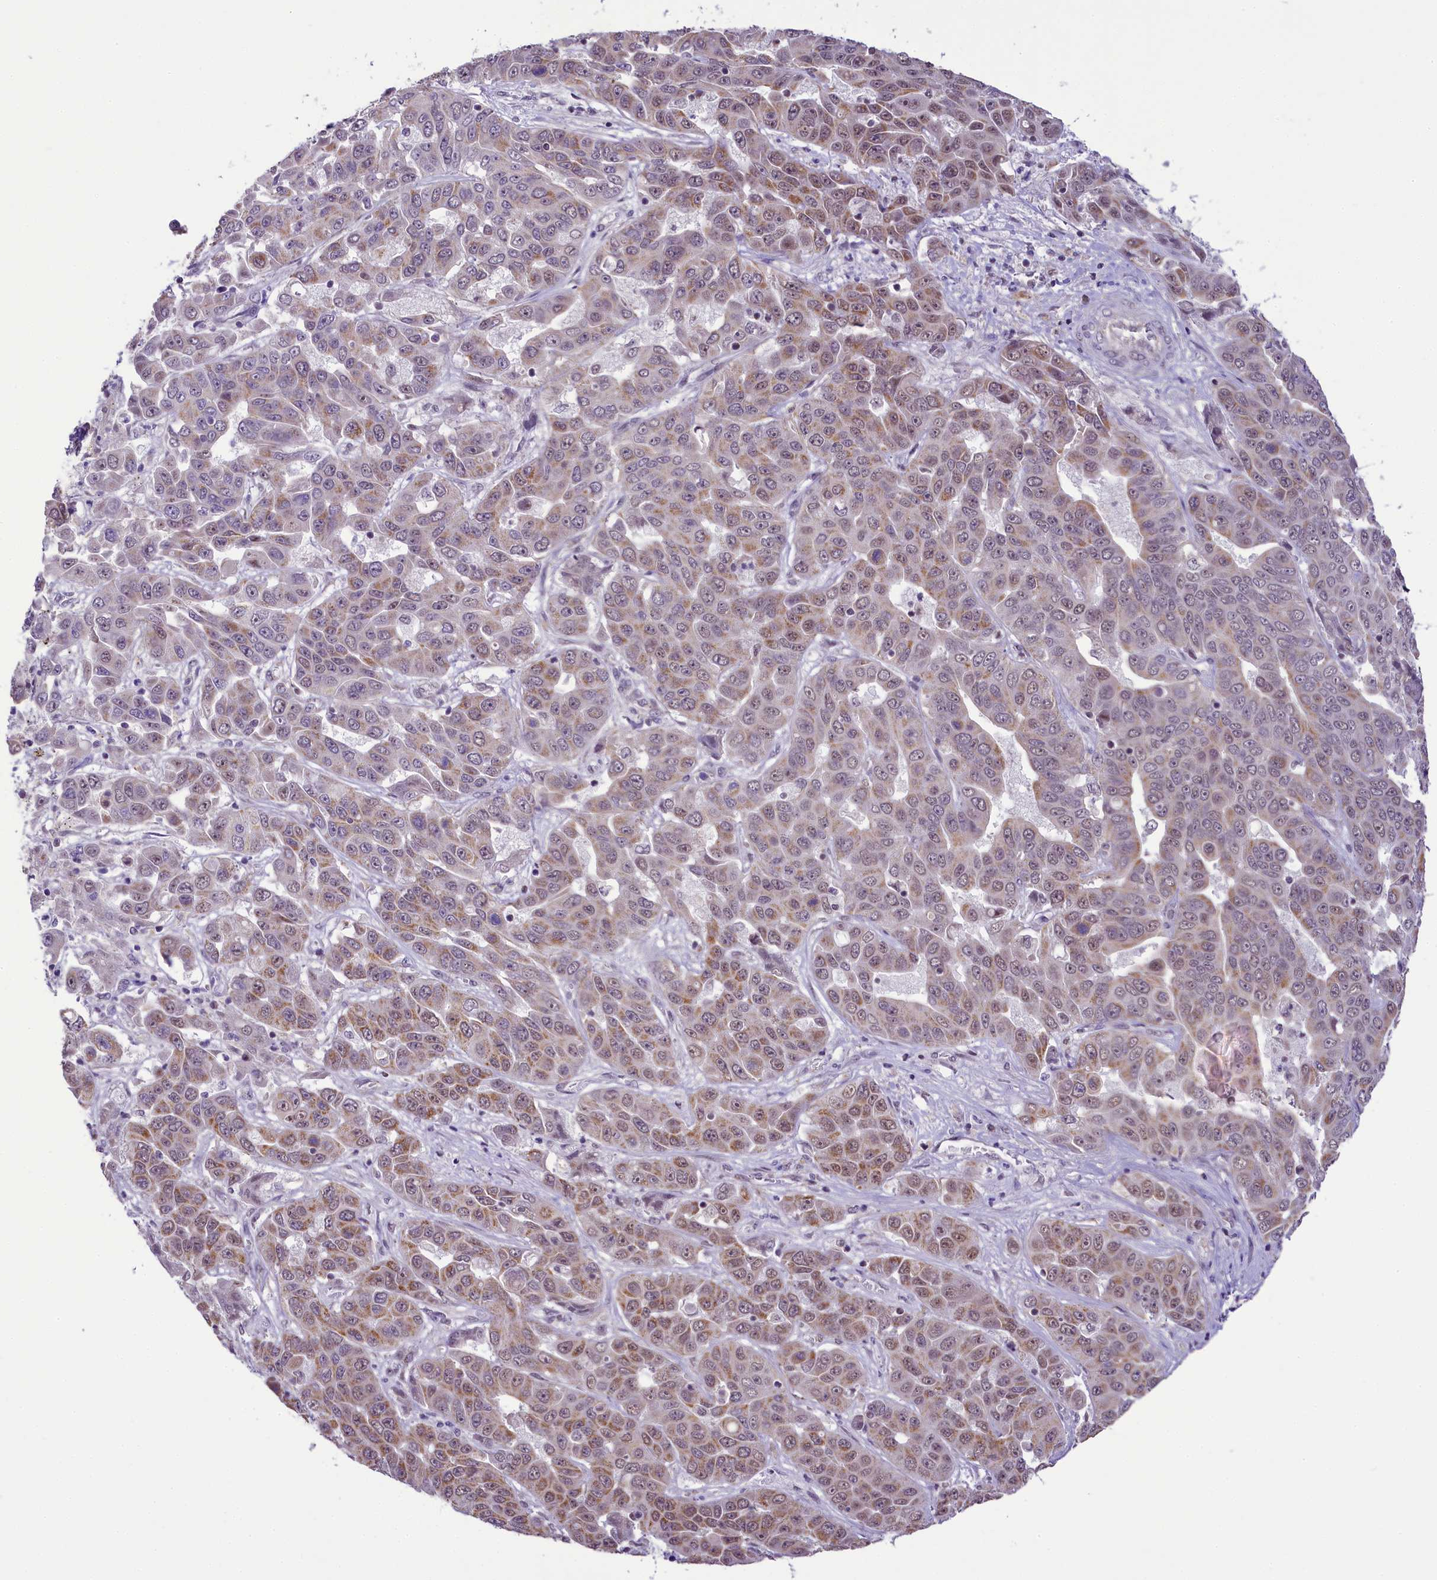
{"staining": {"intensity": "moderate", "quantity": "25%-75%", "location": "cytoplasmic/membranous,nuclear"}, "tissue": "liver cancer", "cell_type": "Tumor cells", "image_type": "cancer", "snomed": [{"axis": "morphology", "description": "Cholangiocarcinoma"}, {"axis": "topography", "description": "Liver"}], "caption": "Protein analysis of liver cholangiocarcinoma tissue exhibits moderate cytoplasmic/membranous and nuclear expression in about 25%-75% of tumor cells.", "gene": "PAF1", "patient": {"sex": "female", "age": 52}}